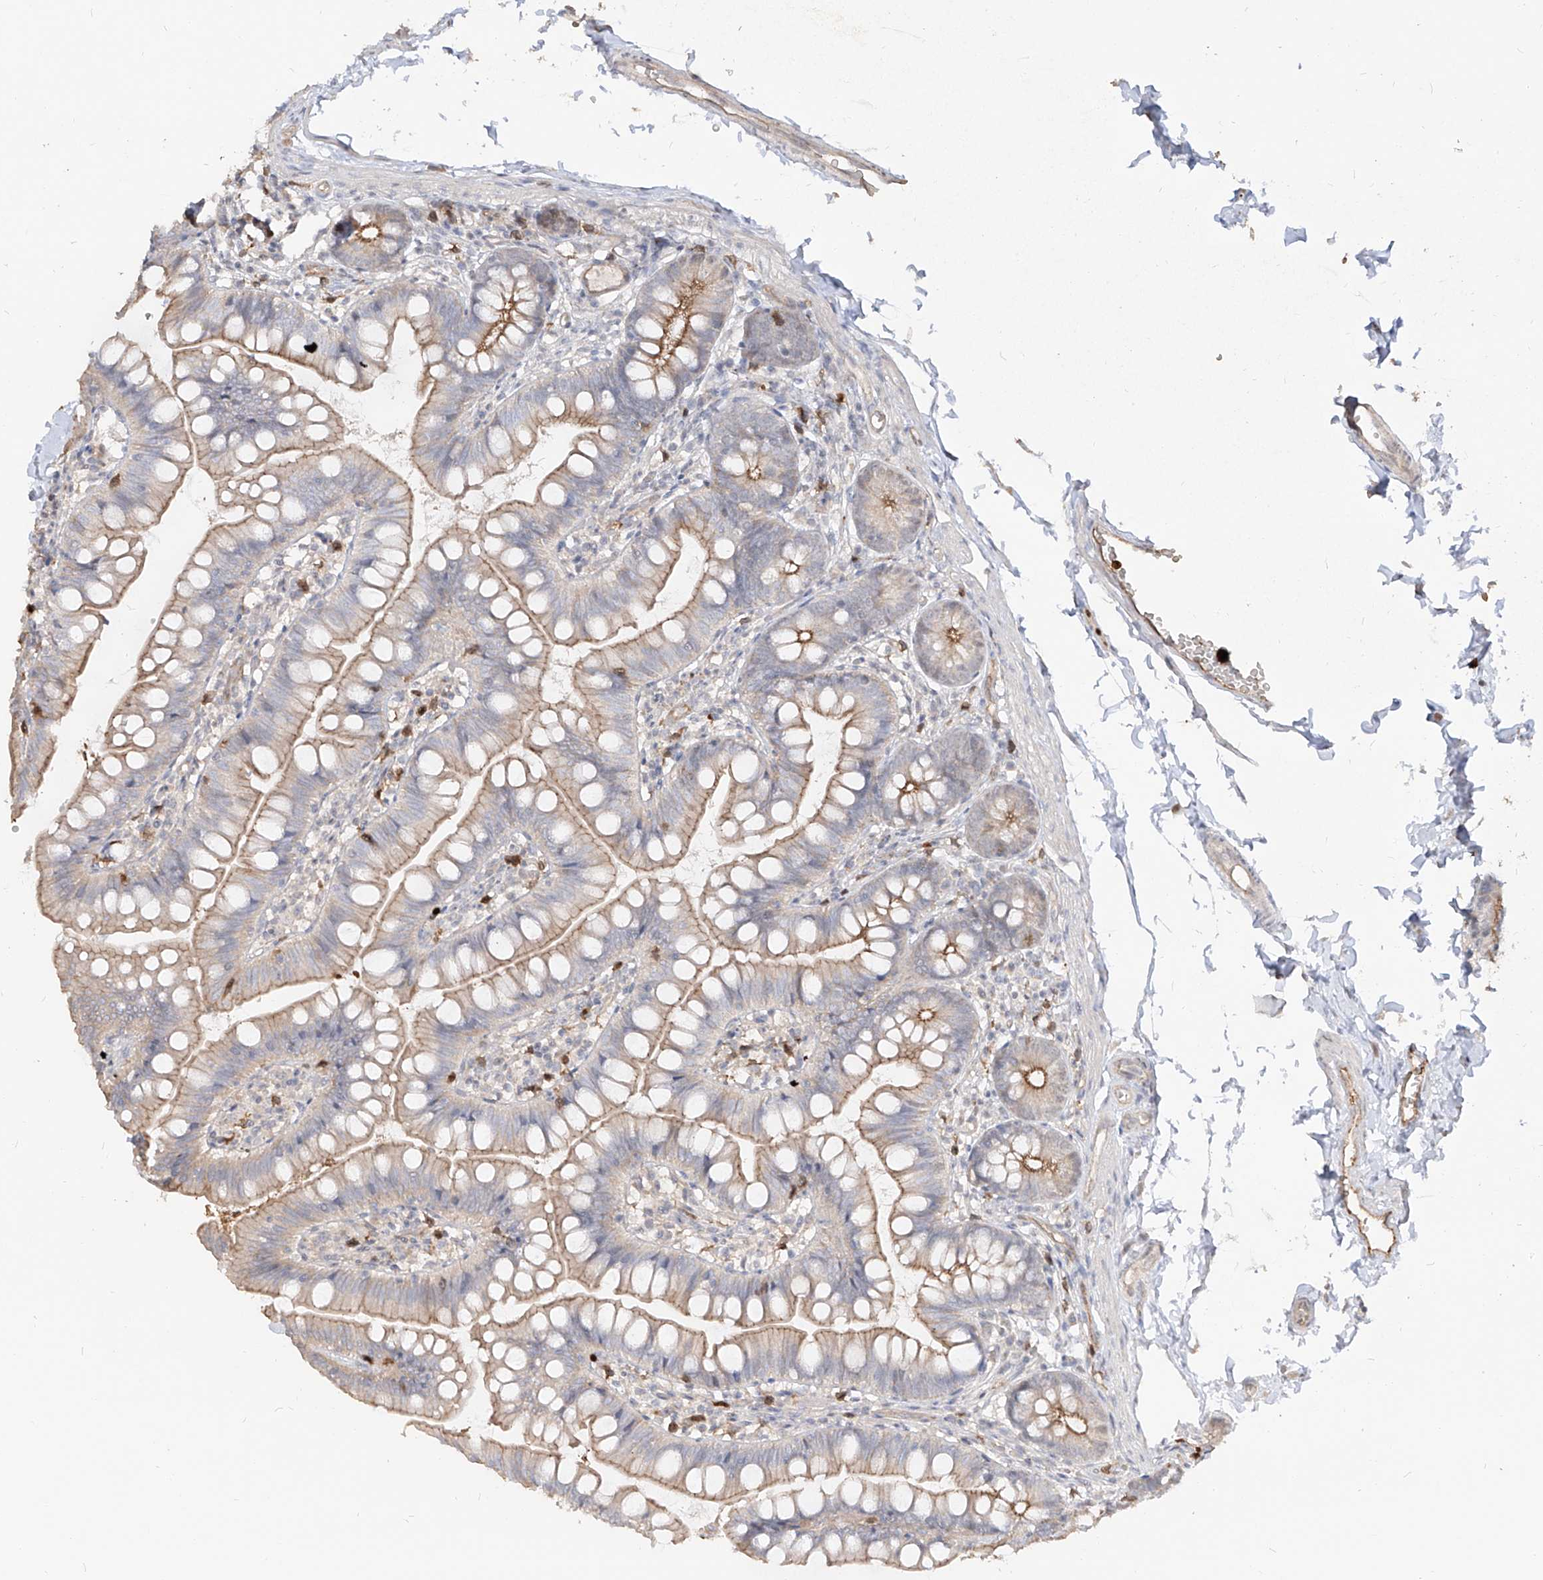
{"staining": {"intensity": "moderate", "quantity": ">75%", "location": "cytoplasmic/membranous"}, "tissue": "small intestine", "cell_type": "Glandular cells", "image_type": "normal", "snomed": [{"axis": "morphology", "description": "Normal tissue, NOS"}, {"axis": "topography", "description": "Small intestine"}], "caption": "Immunohistochemical staining of unremarkable human small intestine reveals >75% levels of moderate cytoplasmic/membranous protein positivity in approximately >75% of glandular cells. (DAB = brown stain, brightfield microscopy at high magnification).", "gene": "ZNF227", "patient": {"sex": "male", "age": 7}}